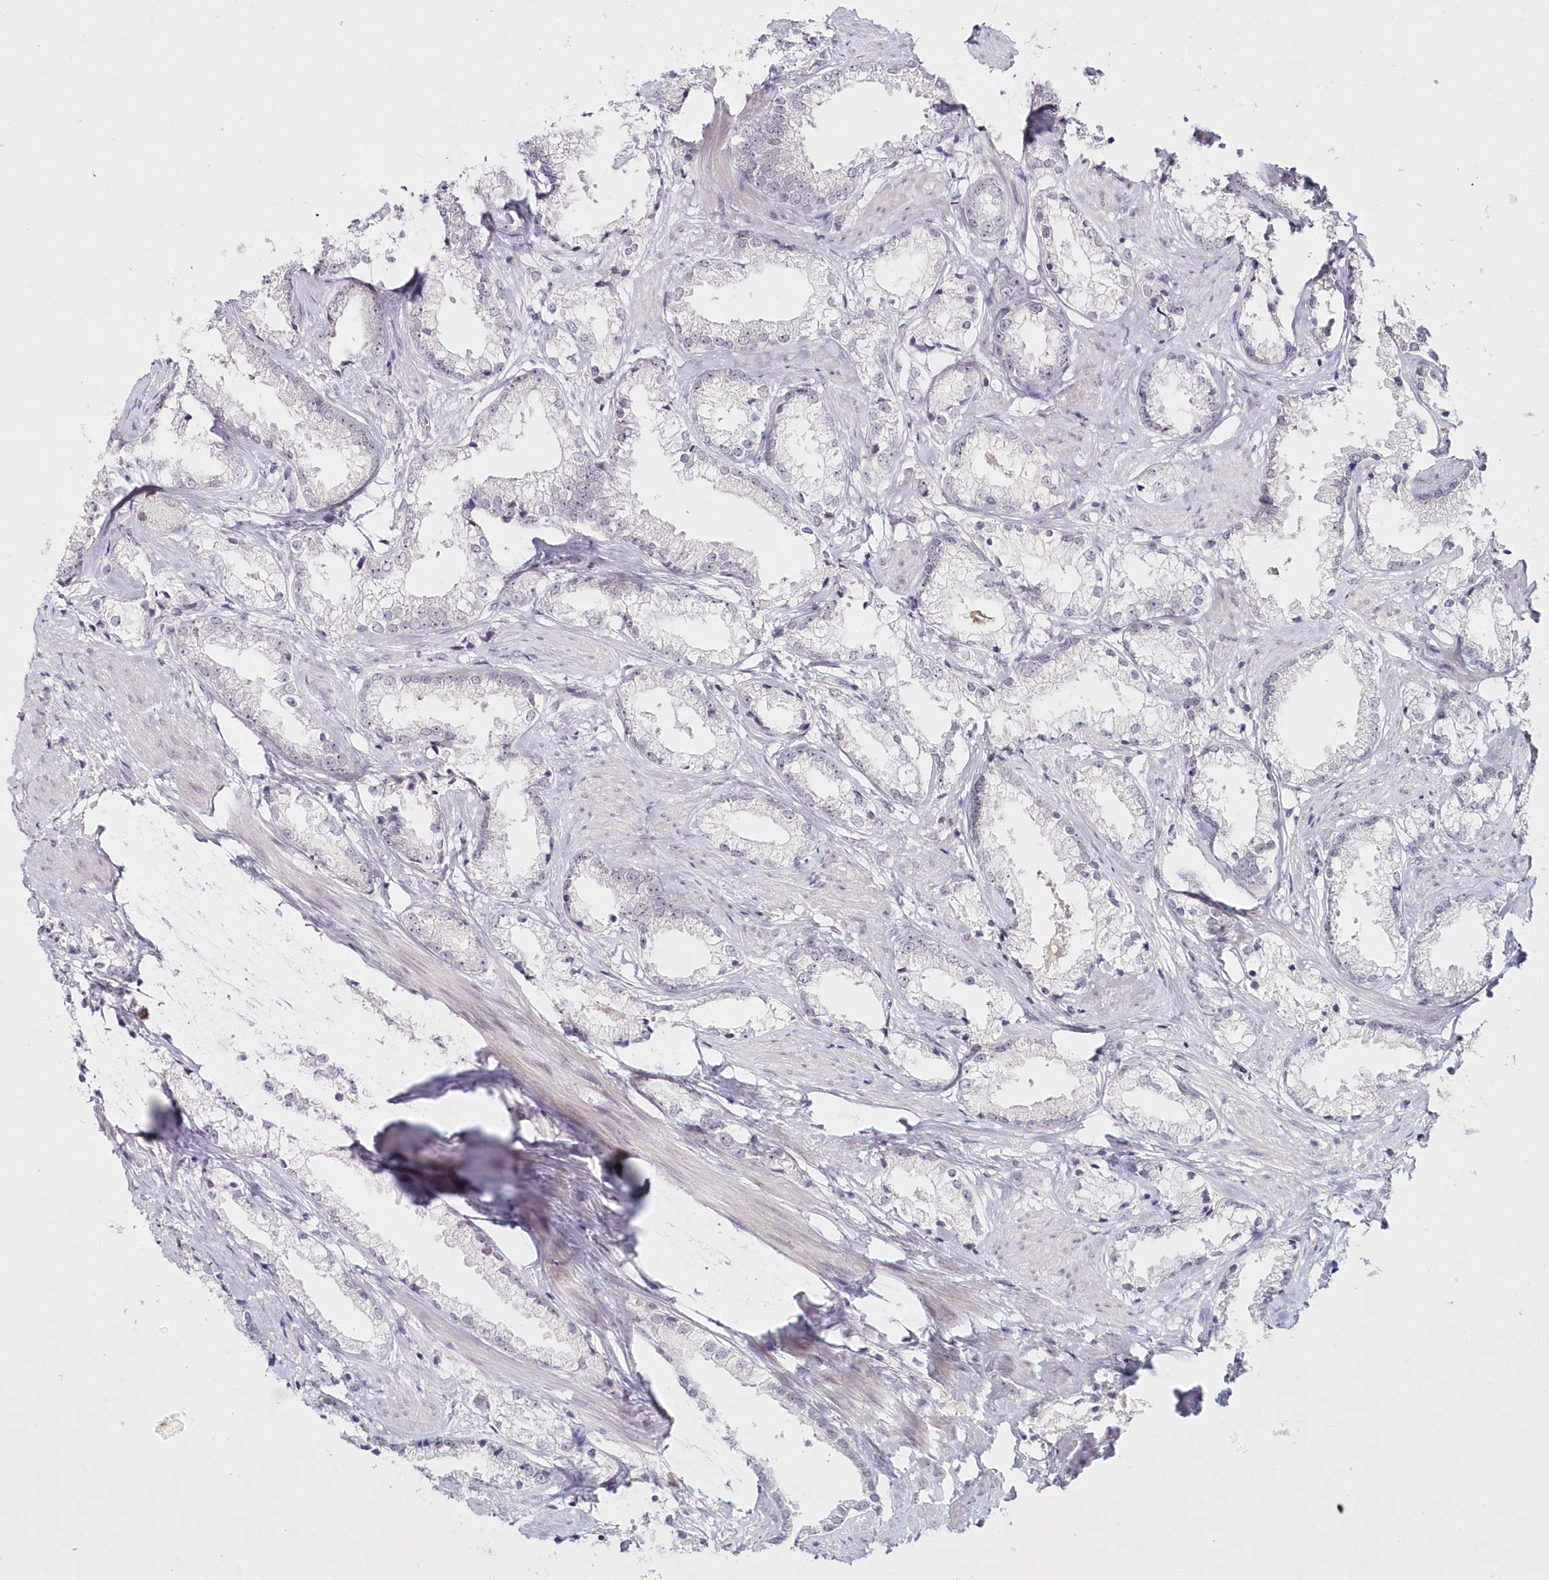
{"staining": {"intensity": "negative", "quantity": "none", "location": "none"}, "tissue": "prostate cancer", "cell_type": "Tumor cells", "image_type": "cancer", "snomed": [{"axis": "morphology", "description": "Adenocarcinoma, High grade"}, {"axis": "topography", "description": "Prostate"}], "caption": "Immunohistochemical staining of human prostate high-grade adenocarcinoma exhibits no significant positivity in tumor cells. (DAB immunohistochemistry (IHC) visualized using brightfield microscopy, high magnification).", "gene": "HYCC2", "patient": {"sex": "male", "age": 66}}